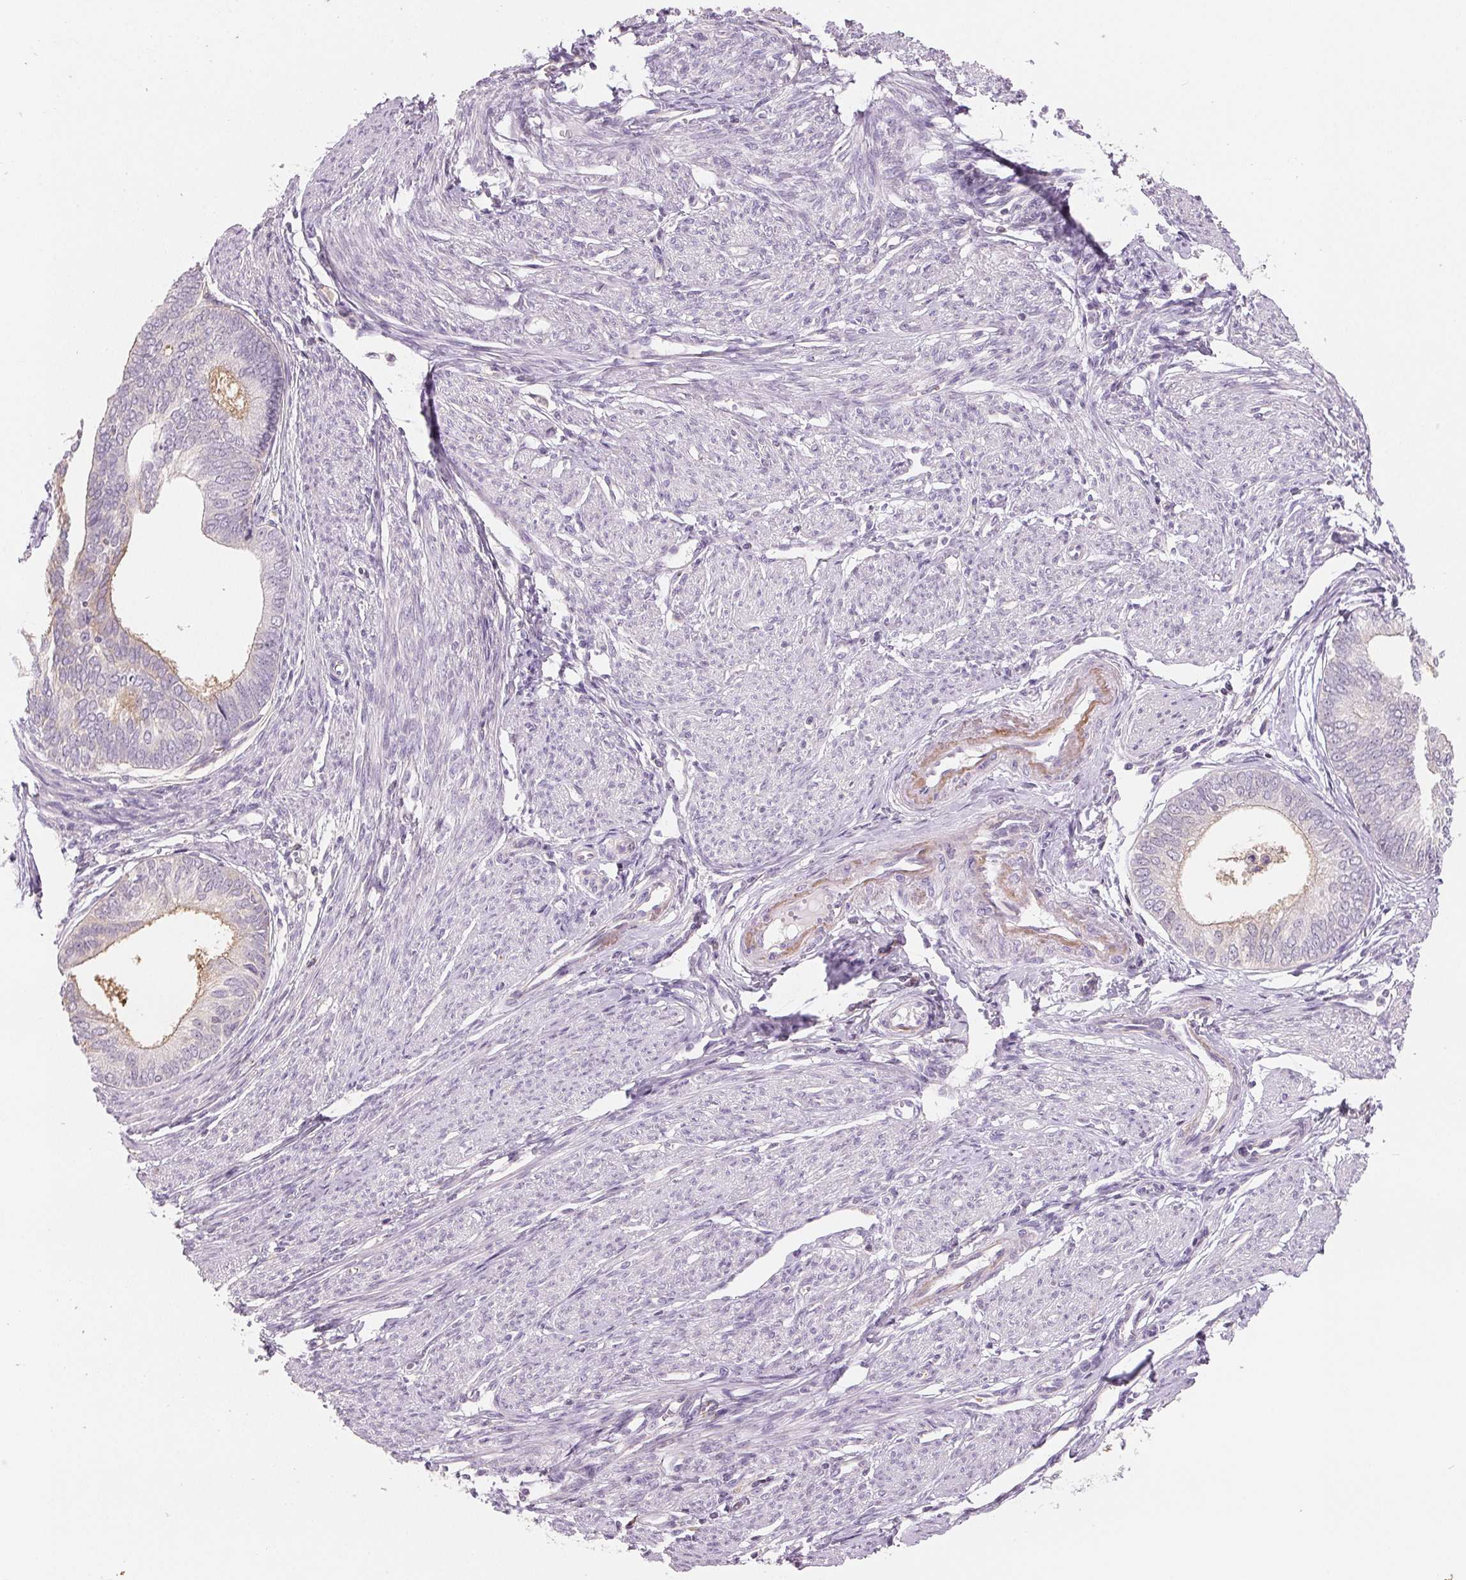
{"staining": {"intensity": "moderate", "quantity": "<25%", "location": "cytoplasmic/membranous"}, "tissue": "endometrial cancer", "cell_type": "Tumor cells", "image_type": "cancer", "snomed": [{"axis": "morphology", "description": "Adenocarcinoma, NOS"}, {"axis": "topography", "description": "Endometrium"}], "caption": "Moderate cytoplasmic/membranous staining for a protein is present in approximately <25% of tumor cells of endometrial cancer using immunohistochemistry (IHC).", "gene": "VTCN1", "patient": {"sex": "female", "age": 75}}